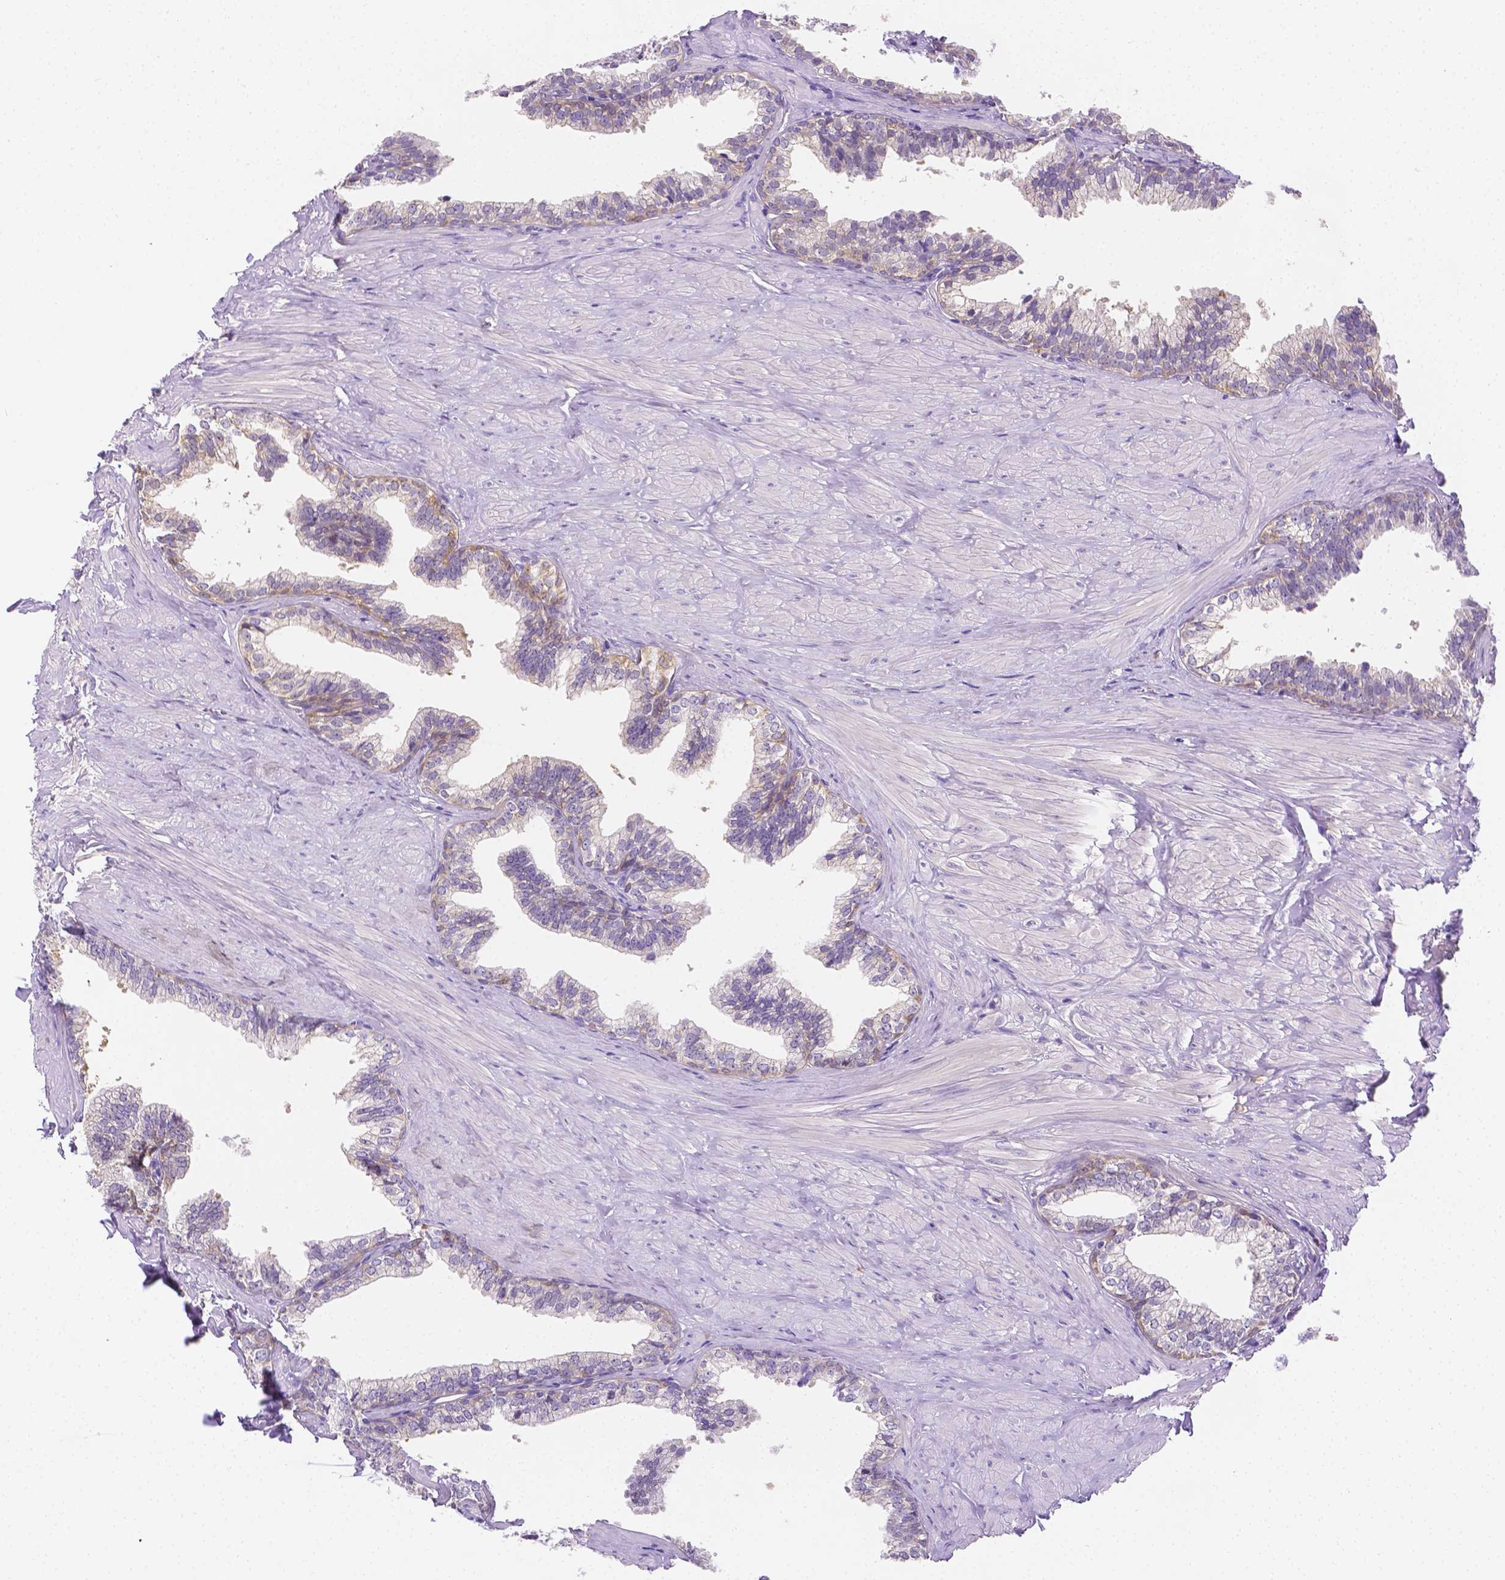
{"staining": {"intensity": "weak", "quantity": "<25%", "location": "cytoplasmic/membranous"}, "tissue": "prostate", "cell_type": "Glandular cells", "image_type": "normal", "snomed": [{"axis": "morphology", "description": "Normal tissue, NOS"}, {"axis": "topography", "description": "Prostate"}, {"axis": "topography", "description": "Peripheral nerve tissue"}], "caption": "A histopathology image of prostate stained for a protein displays no brown staining in glandular cells.", "gene": "NXPH2", "patient": {"sex": "male", "age": 55}}